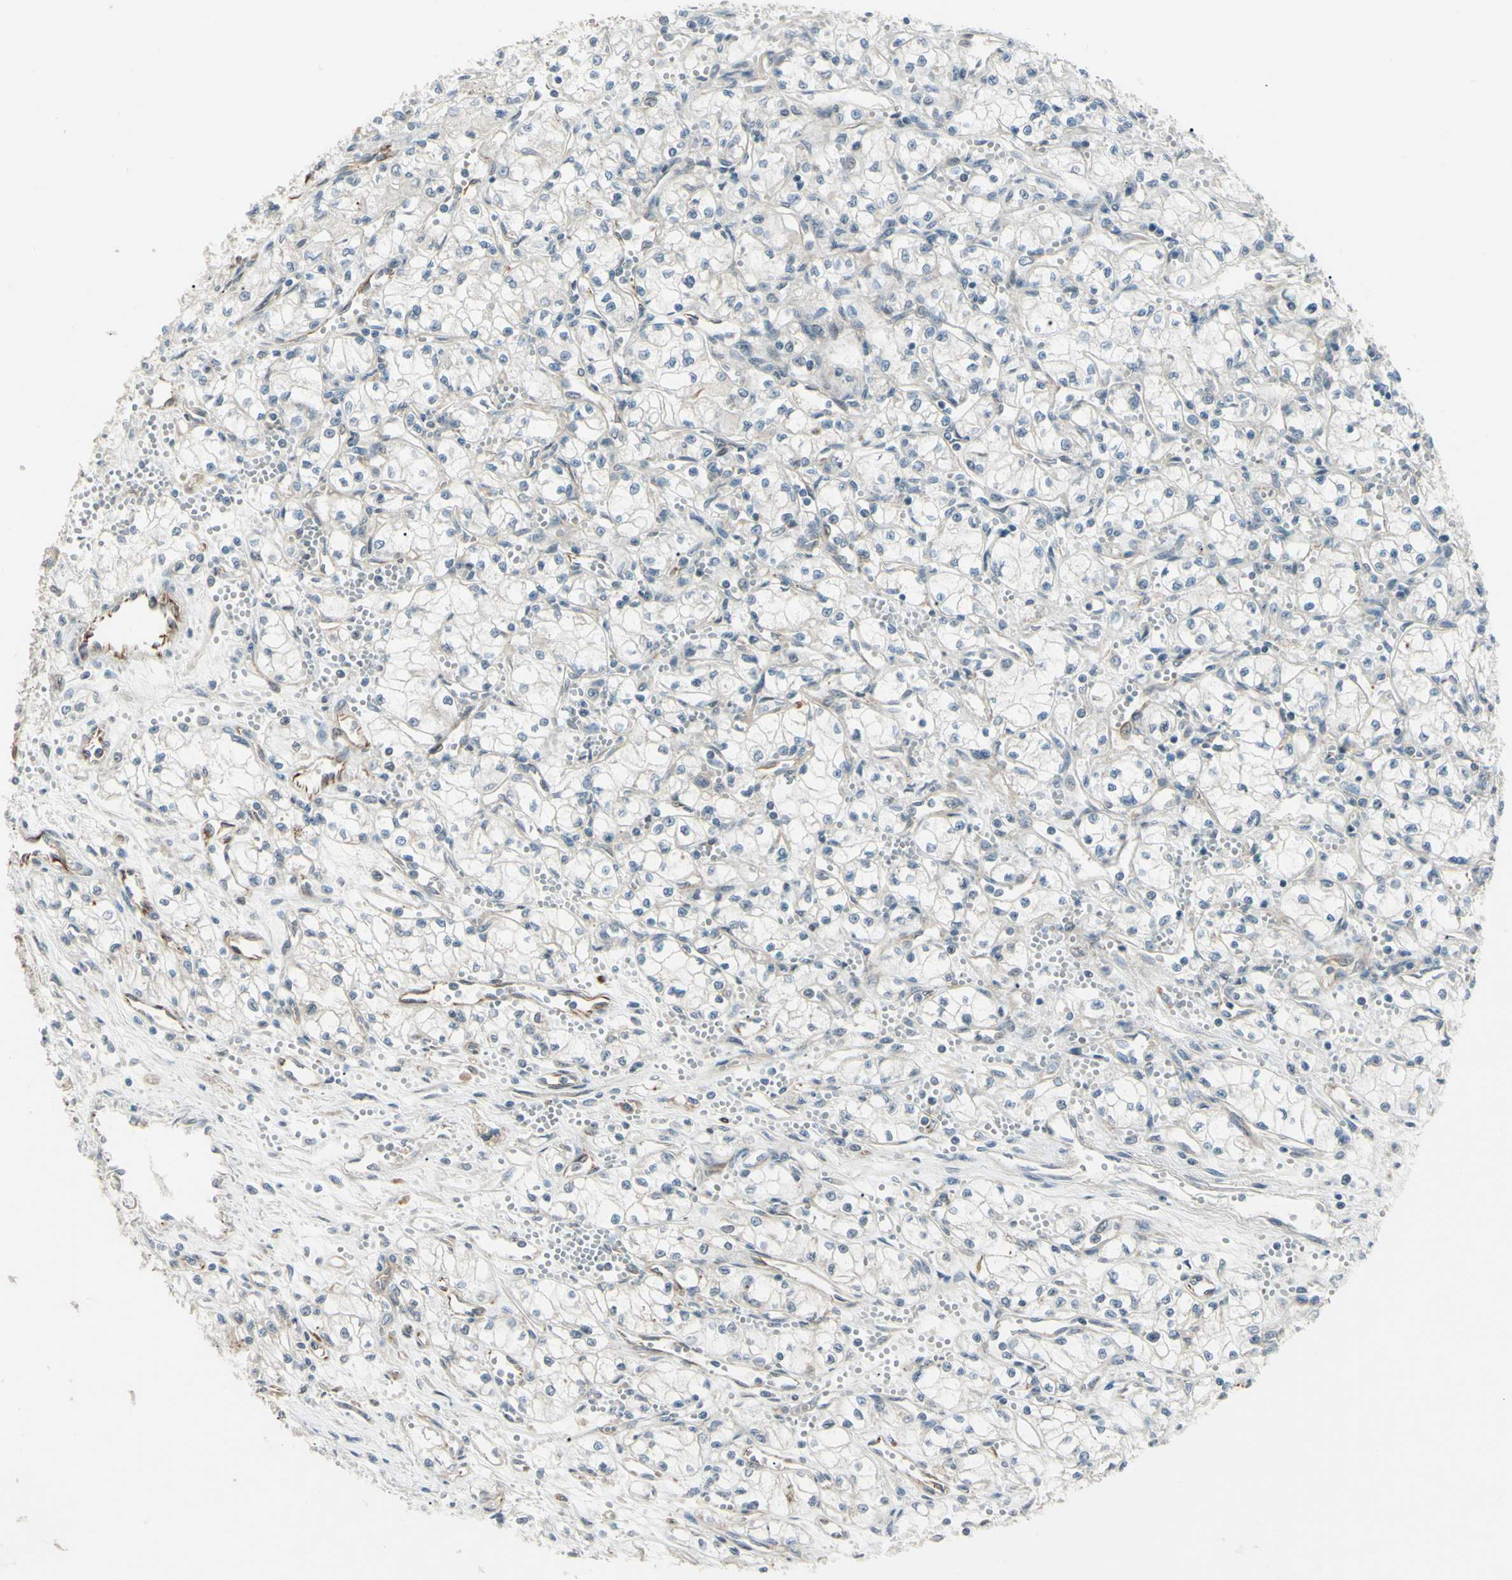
{"staining": {"intensity": "negative", "quantity": "none", "location": "none"}, "tissue": "renal cancer", "cell_type": "Tumor cells", "image_type": "cancer", "snomed": [{"axis": "morphology", "description": "Normal tissue, NOS"}, {"axis": "morphology", "description": "Adenocarcinoma, NOS"}, {"axis": "topography", "description": "Kidney"}], "caption": "This is an IHC micrograph of human renal adenocarcinoma. There is no expression in tumor cells.", "gene": "FGFR2", "patient": {"sex": "male", "age": 59}}